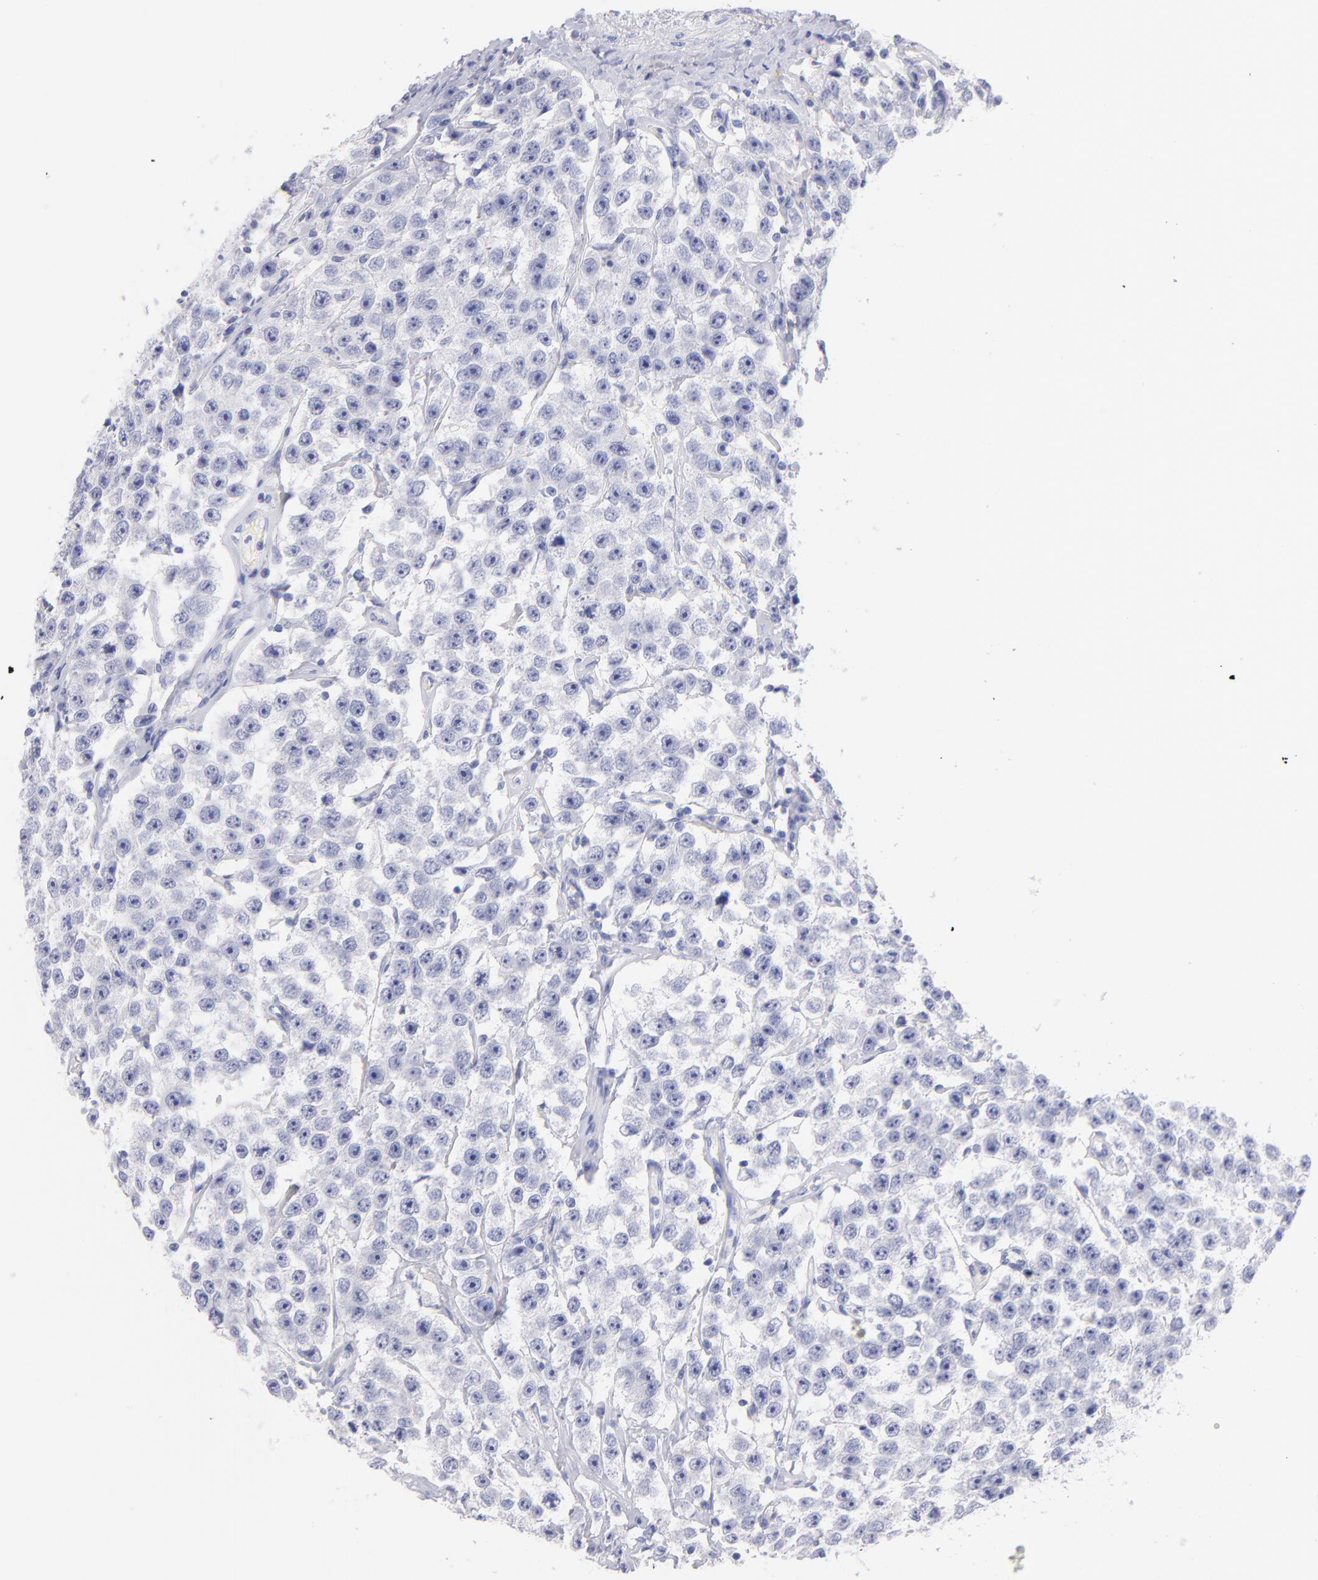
{"staining": {"intensity": "negative", "quantity": "none", "location": "none"}, "tissue": "testis cancer", "cell_type": "Tumor cells", "image_type": "cancer", "snomed": [{"axis": "morphology", "description": "Seminoma, NOS"}, {"axis": "topography", "description": "Testis"}], "caption": "Histopathology image shows no protein staining in tumor cells of seminoma (testis) tissue.", "gene": "SCGN", "patient": {"sex": "male", "age": 52}}